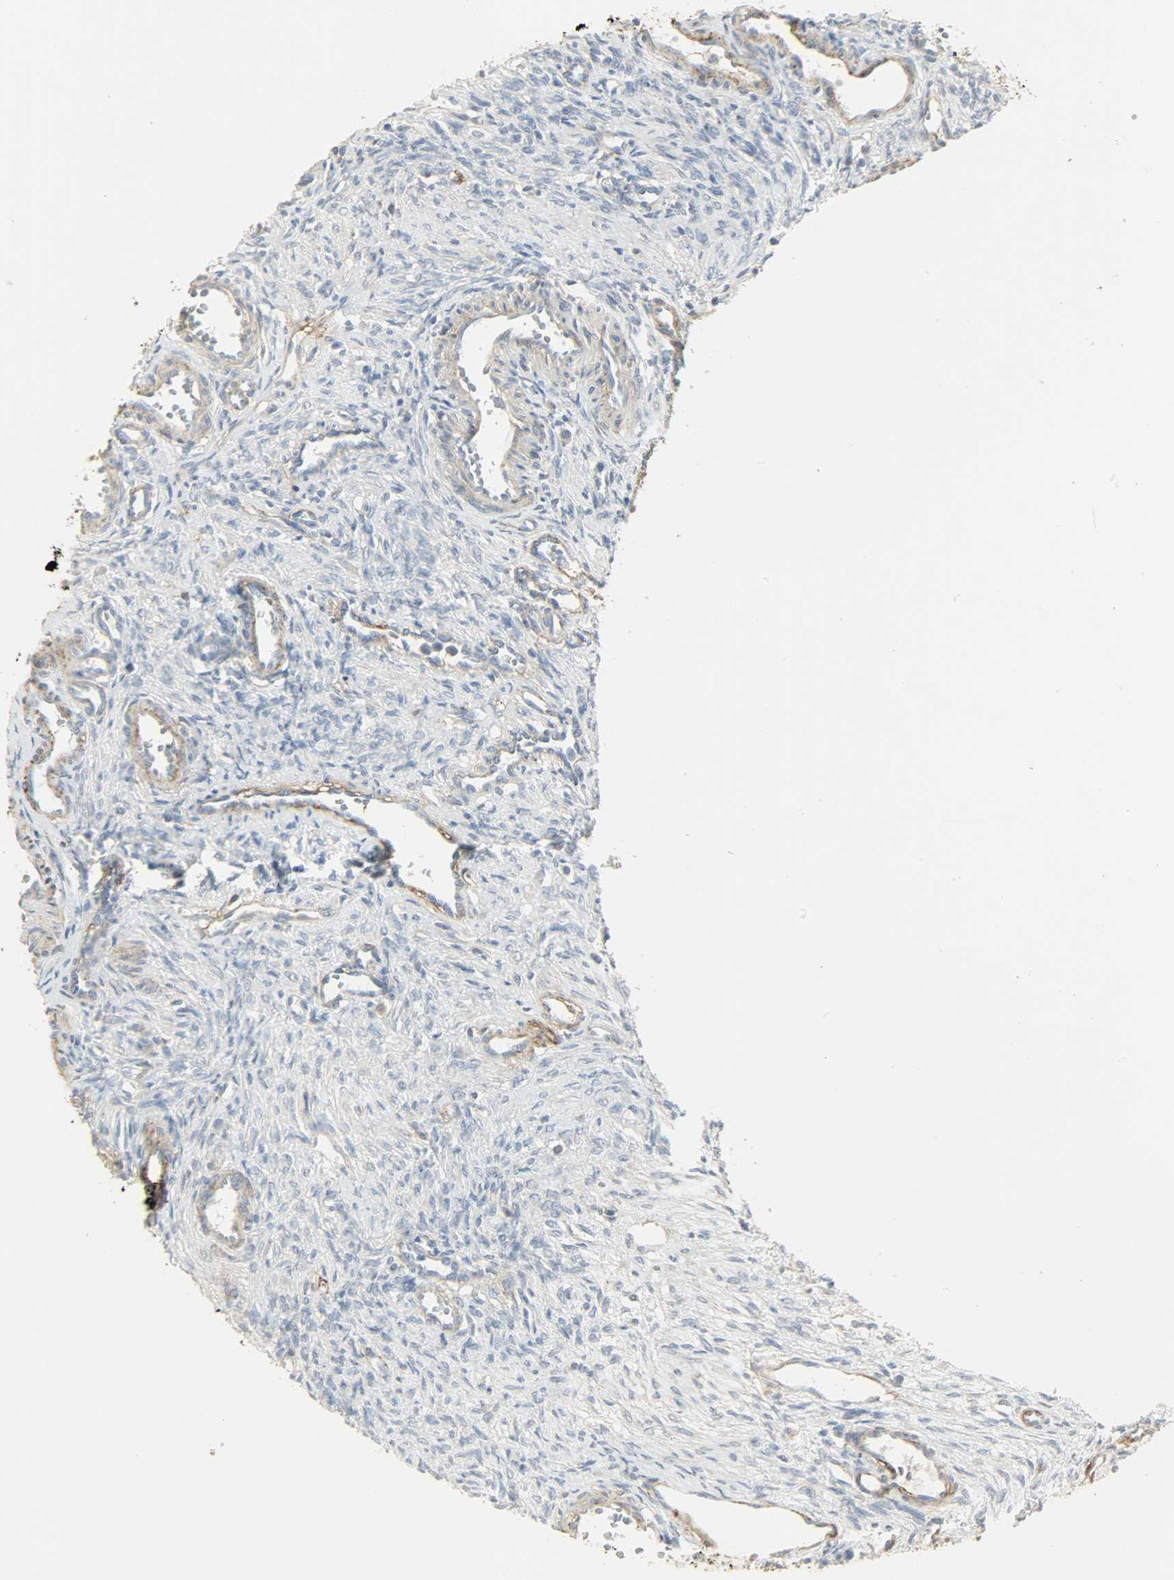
{"staining": {"intensity": "negative", "quantity": "none", "location": "none"}, "tissue": "ovary", "cell_type": "Ovarian stroma cells", "image_type": "normal", "snomed": [{"axis": "morphology", "description": "Normal tissue, NOS"}, {"axis": "topography", "description": "Ovary"}], "caption": "Ovarian stroma cells show no significant expression in unremarkable ovary.", "gene": "ENPEP", "patient": {"sex": "female", "age": 33}}